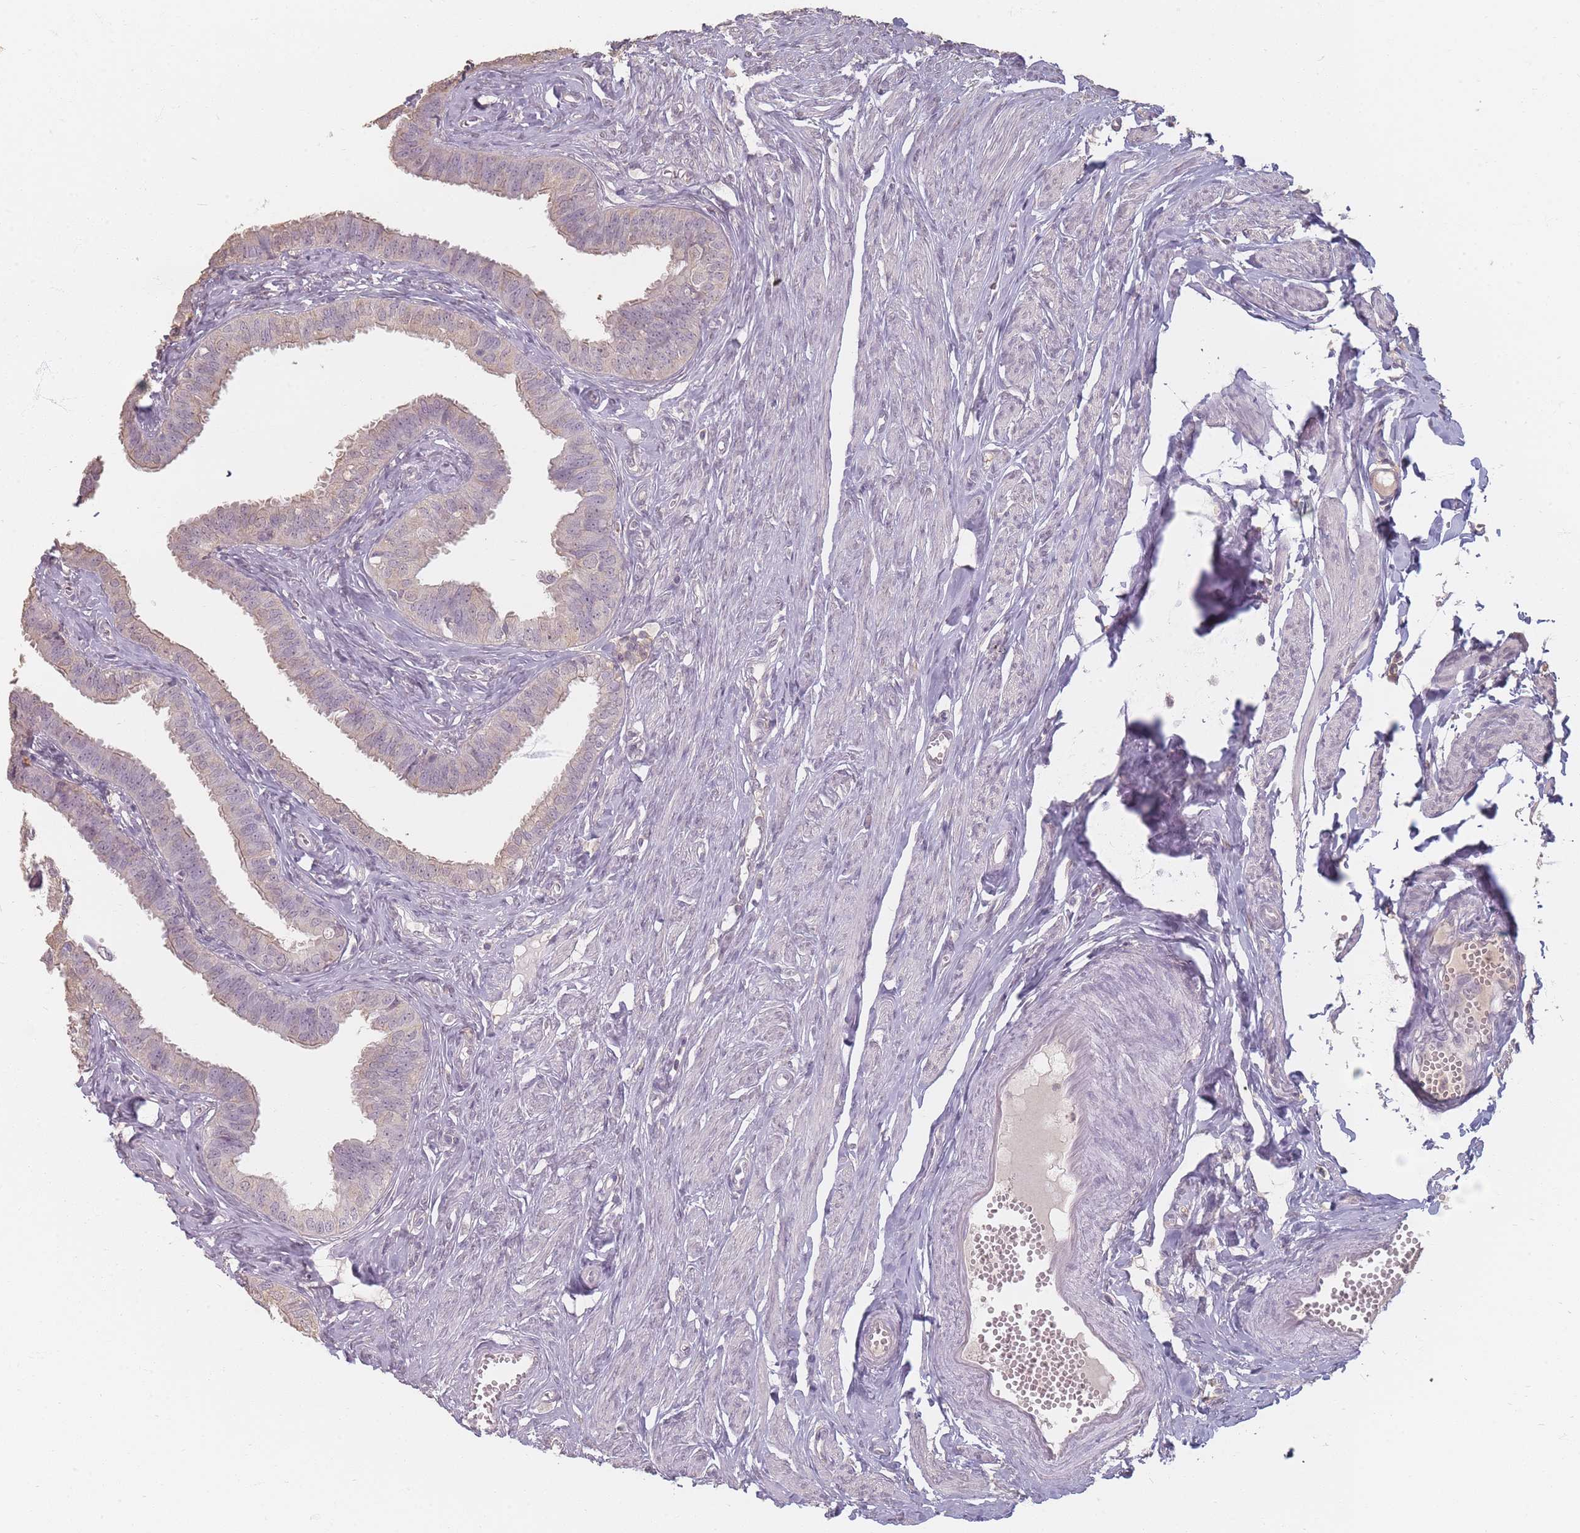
{"staining": {"intensity": "negative", "quantity": "none", "location": "none"}, "tissue": "fallopian tube", "cell_type": "Glandular cells", "image_type": "normal", "snomed": [{"axis": "morphology", "description": "Normal tissue, NOS"}, {"axis": "morphology", "description": "Carcinoma, NOS"}, {"axis": "topography", "description": "Fallopian tube"}, {"axis": "topography", "description": "Ovary"}], "caption": "IHC image of unremarkable human fallopian tube stained for a protein (brown), which demonstrates no staining in glandular cells.", "gene": "RFTN1", "patient": {"sex": "female", "age": 59}}